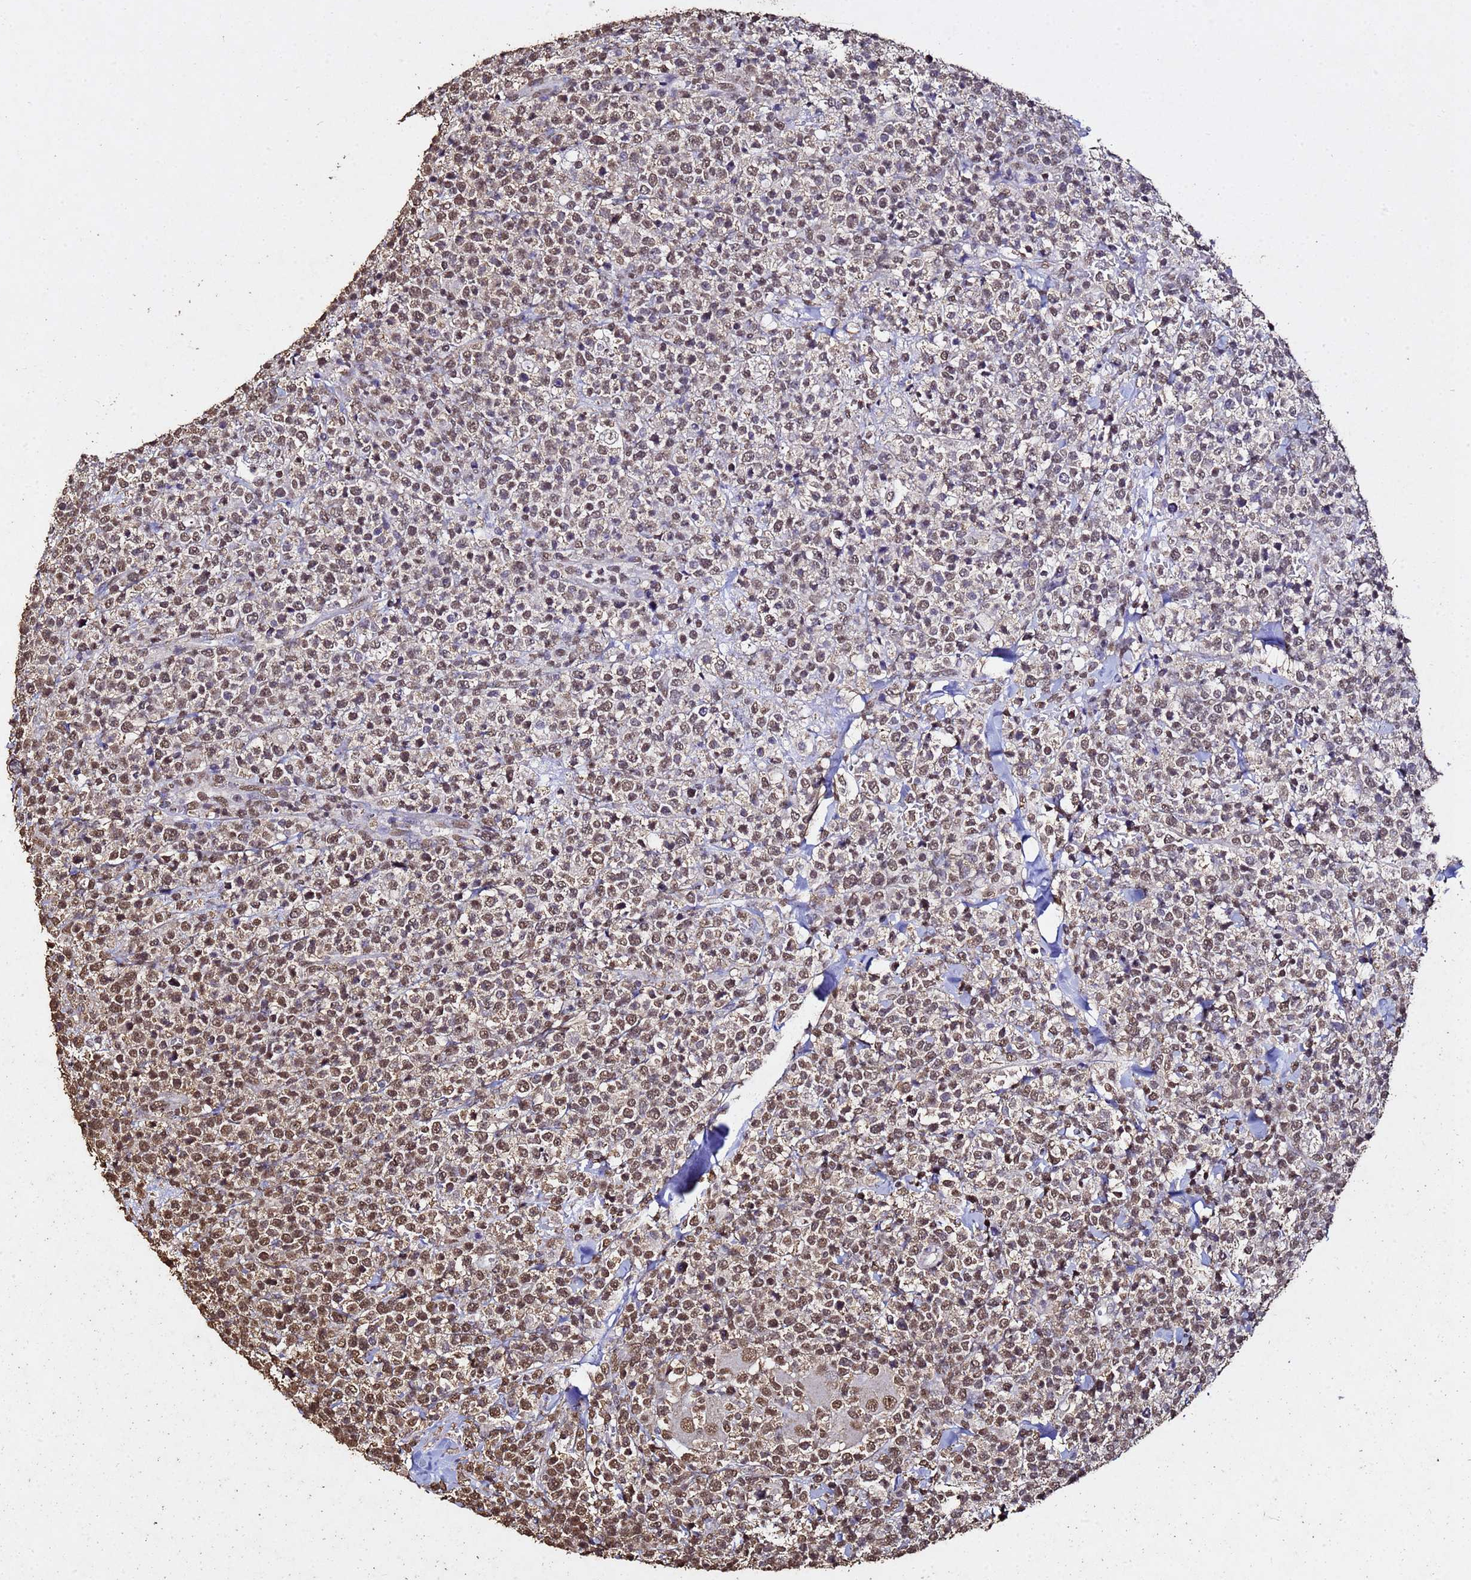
{"staining": {"intensity": "moderate", "quantity": ">75%", "location": "nuclear"}, "tissue": "lymphoma", "cell_type": "Tumor cells", "image_type": "cancer", "snomed": [{"axis": "morphology", "description": "Malignant lymphoma, non-Hodgkin's type, High grade"}, {"axis": "topography", "description": "Colon"}], "caption": "Immunohistochemistry of high-grade malignant lymphoma, non-Hodgkin's type reveals medium levels of moderate nuclear positivity in approximately >75% of tumor cells. The staining was performed using DAB (3,3'-diaminobenzidine), with brown indicating positive protein expression. Nuclei are stained blue with hematoxylin.", "gene": "MYOCD", "patient": {"sex": "female", "age": 53}}